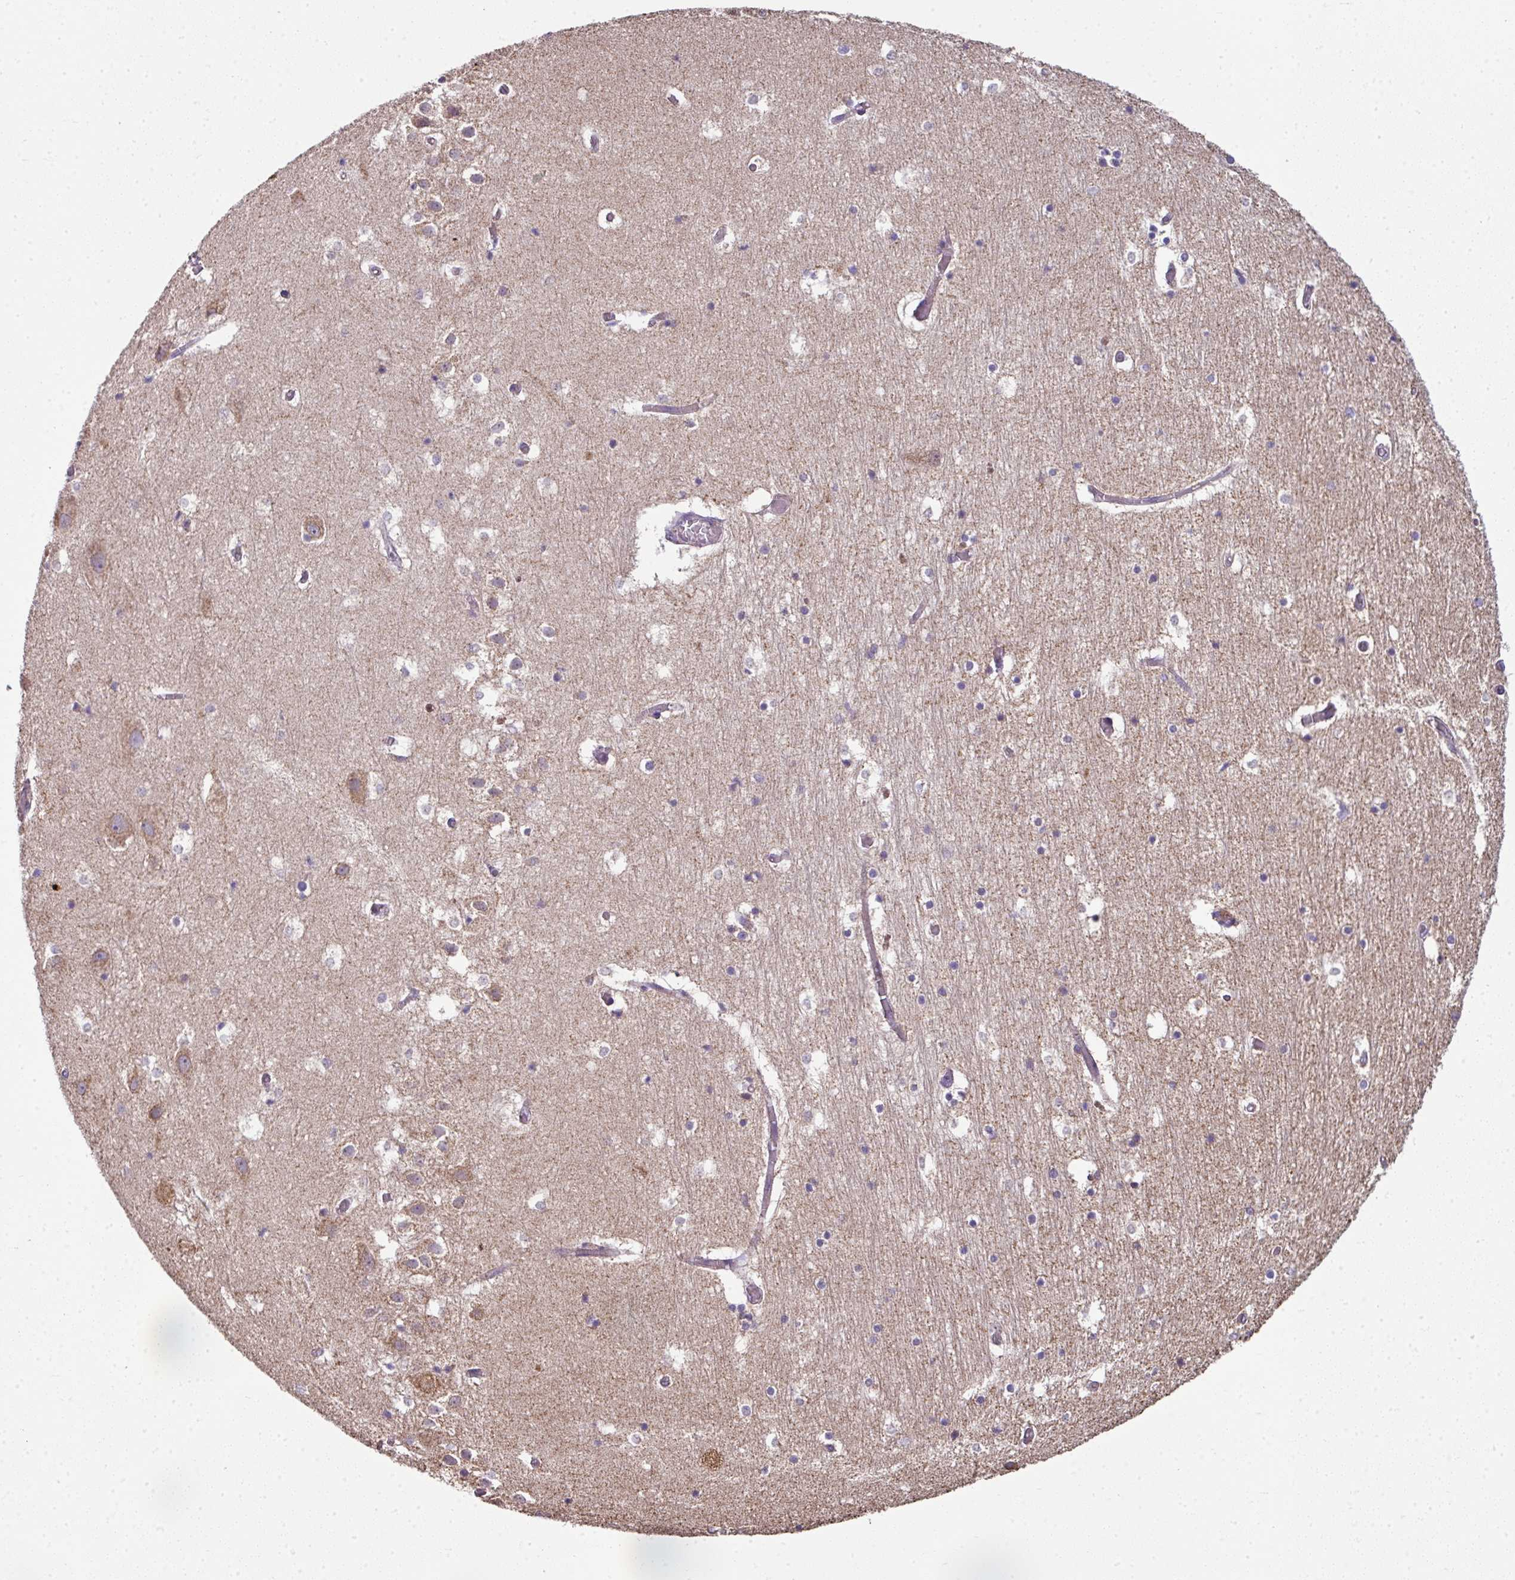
{"staining": {"intensity": "negative", "quantity": "none", "location": "none"}, "tissue": "hippocampus", "cell_type": "Glial cells", "image_type": "normal", "snomed": [{"axis": "morphology", "description": "Normal tissue, NOS"}, {"axis": "topography", "description": "Hippocampus"}], "caption": "Photomicrograph shows no protein expression in glial cells of normal hippocampus.", "gene": "PALS2", "patient": {"sex": "female", "age": 52}}